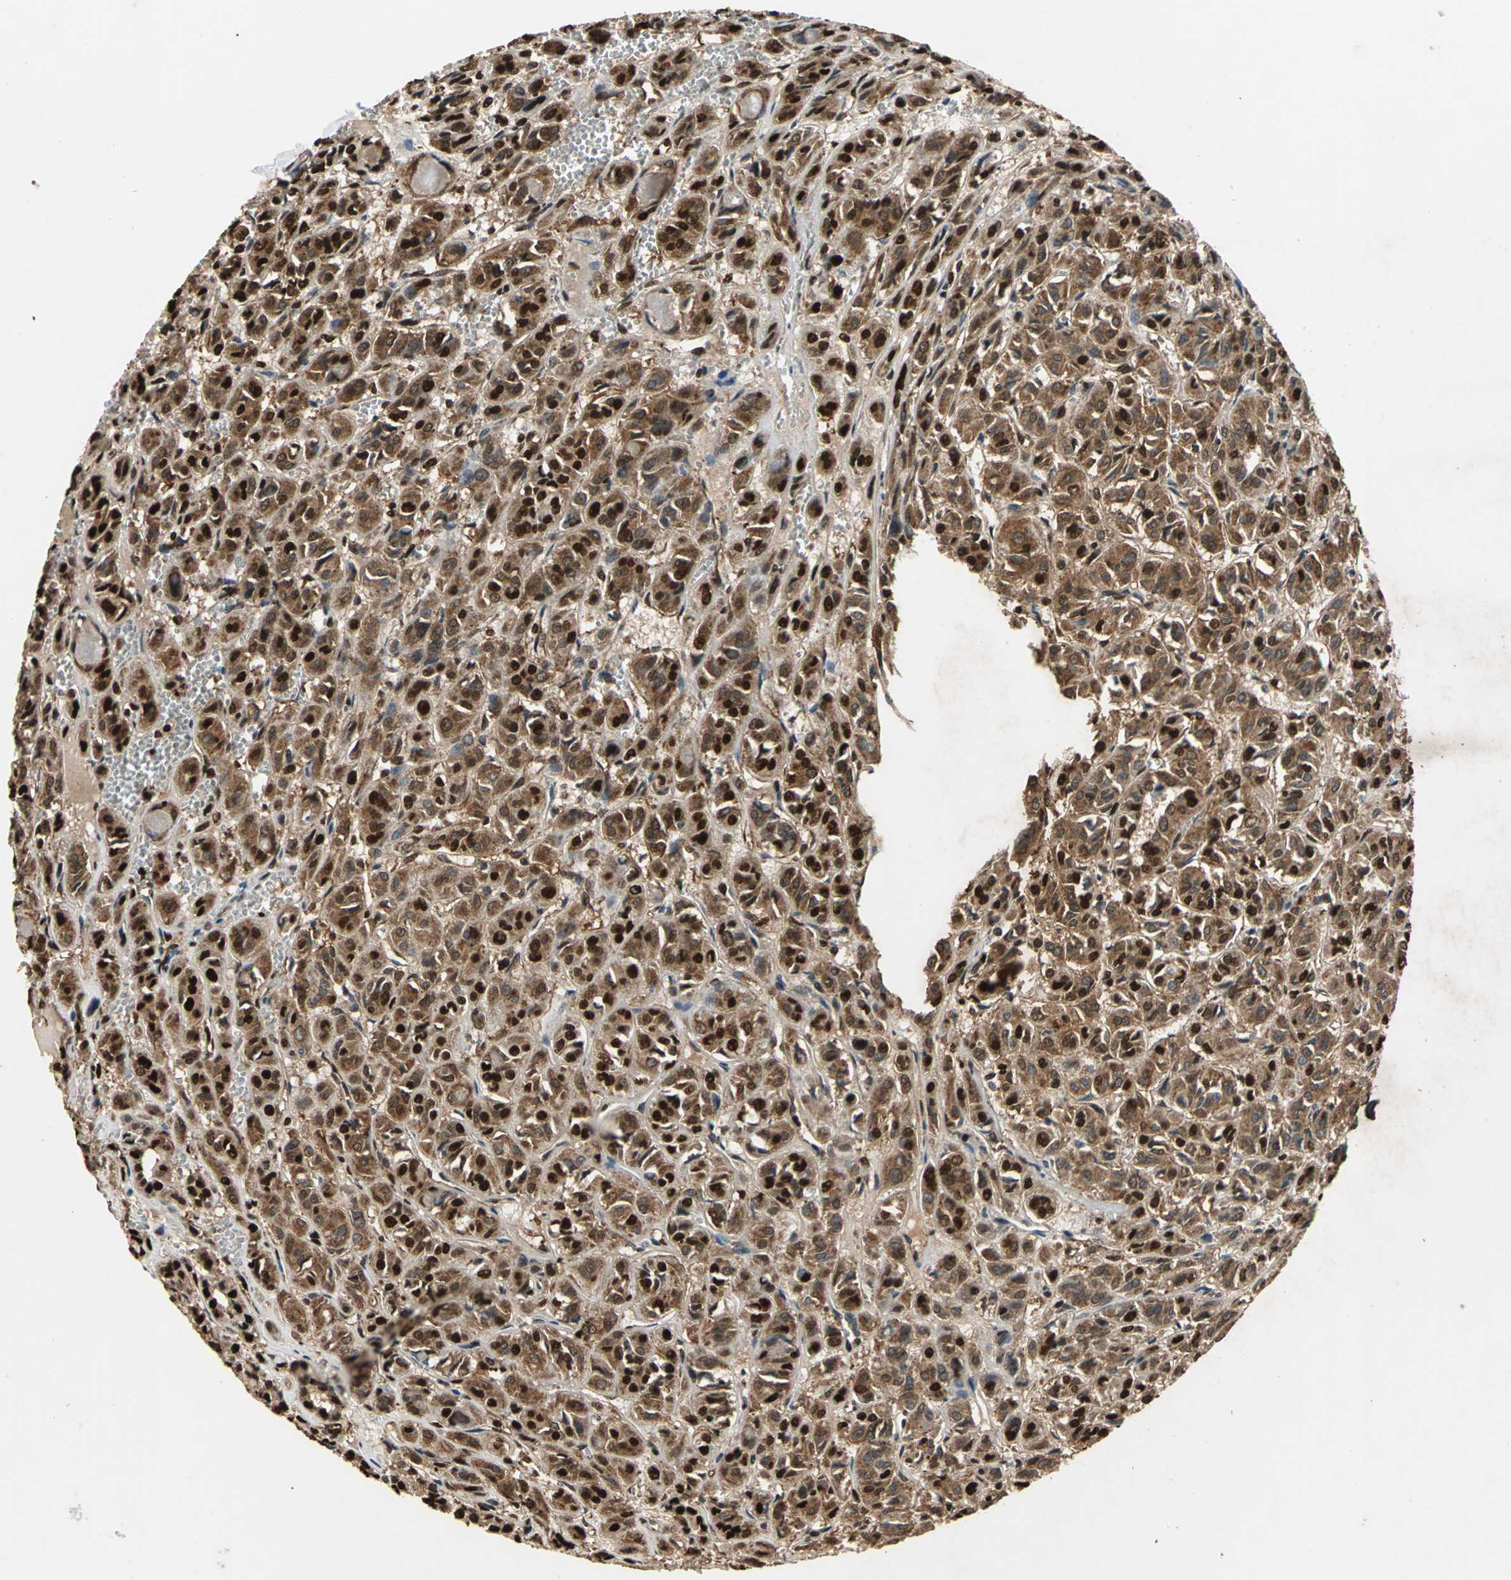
{"staining": {"intensity": "strong", "quantity": ">75%", "location": "cytoplasmic/membranous,nuclear"}, "tissue": "thyroid cancer", "cell_type": "Tumor cells", "image_type": "cancer", "snomed": [{"axis": "morphology", "description": "Follicular adenoma carcinoma, NOS"}, {"axis": "topography", "description": "Thyroid gland"}], "caption": "The micrograph displays a brown stain indicating the presence of a protein in the cytoplasmic/membranous and nuclear of tumor cells in thyroid cancer. Using DAB (brown) and hematoxylin (blue) stains, captured at high magnification using brightfield microscopy.", "gene": "ANP32A", "patient": {"sex": "female", "age": 71}}